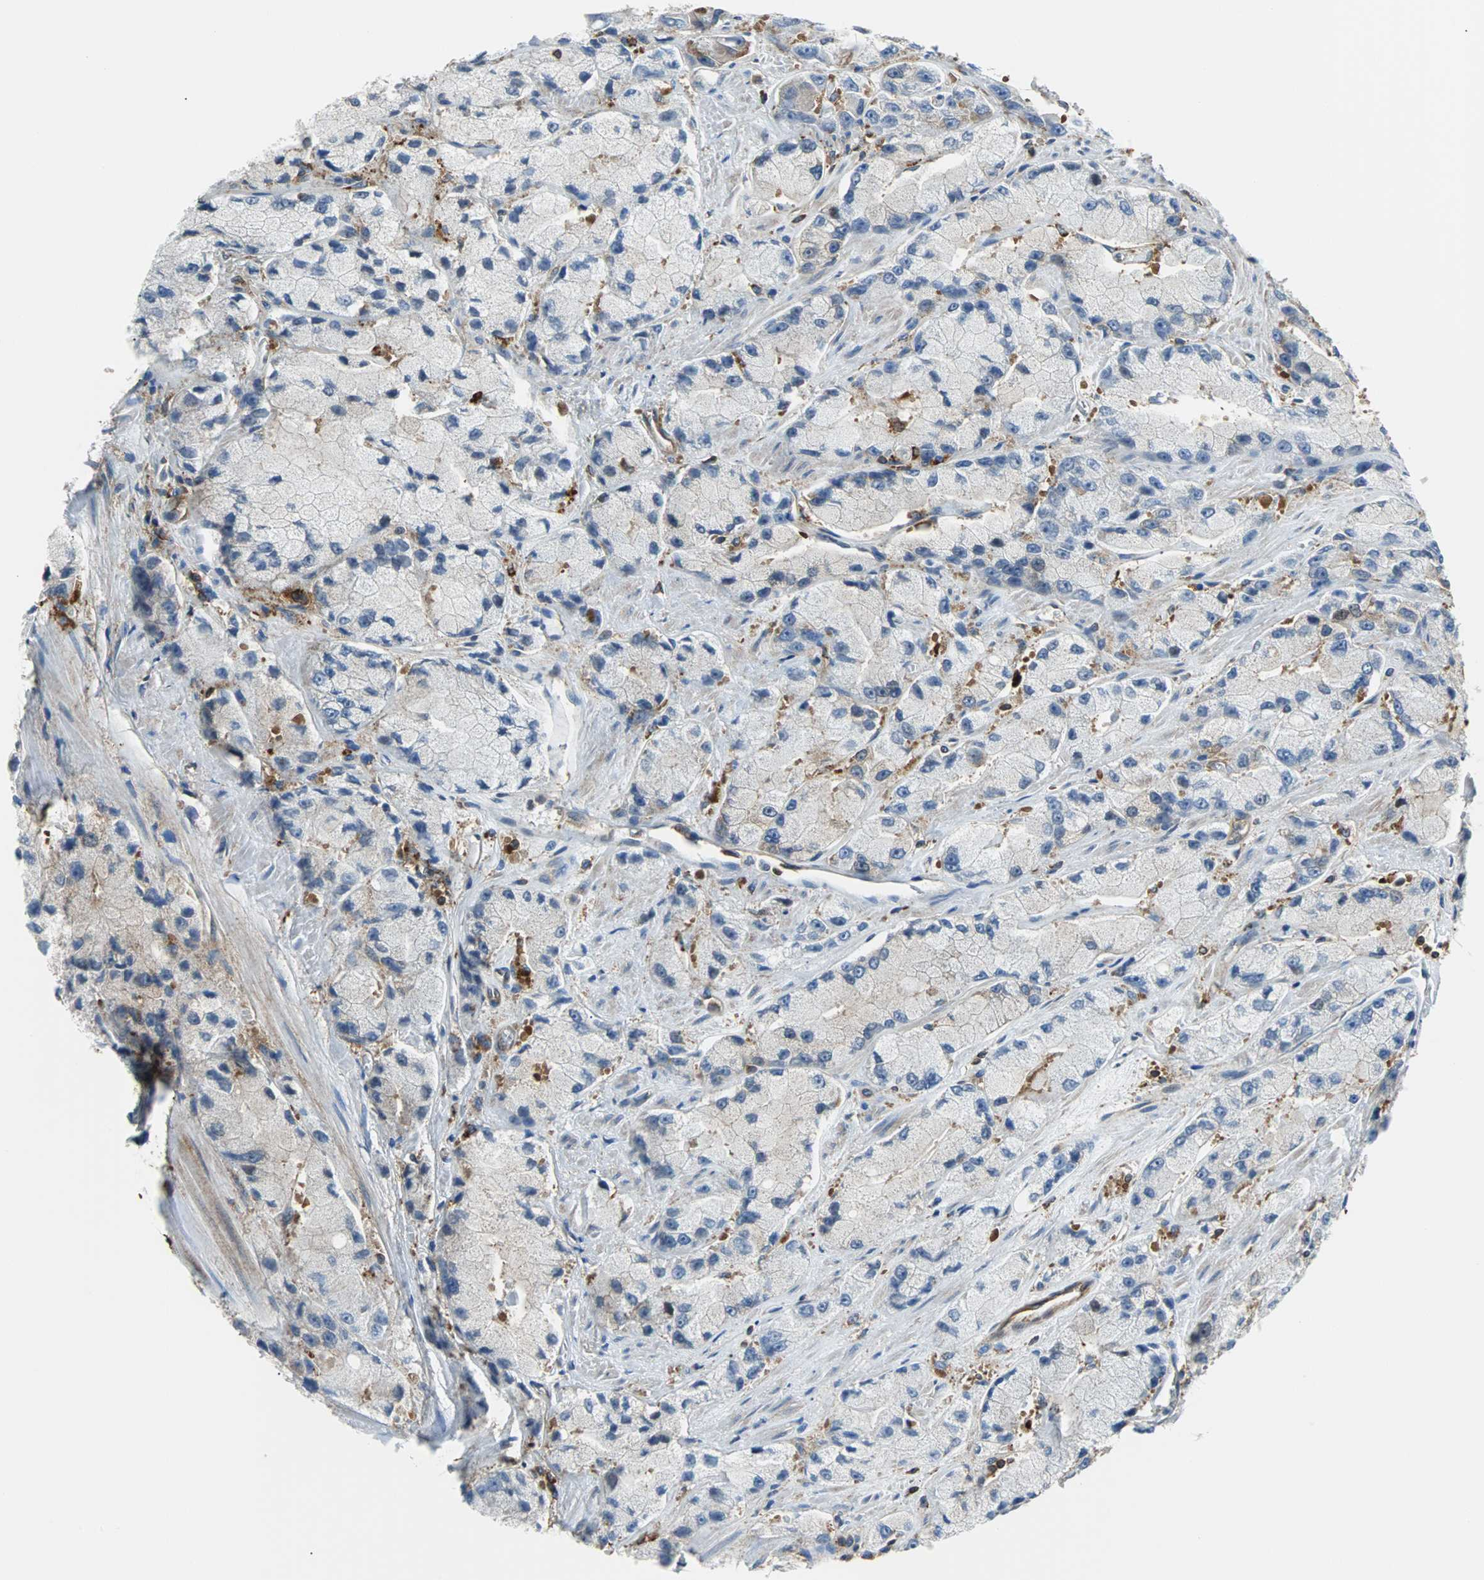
{"staining": {"intensity": "moderate", "quantity": ">75%", "location": "cytoplasmic/membranous"}, "tissue": "prostate cancer", "cell_type": "Tumor cells", "image_type": "cancer", "snomed": [{"axis": "morphology", "description": "Adenocarcinoma, High grade"}, {"axis": "topography", "description": "Prostate"}], "caption": "About >75% of tumor cells in prostate cancer show moderate cytoplasmic/membranous protein expression as visualized by brown immunohistochemical staining.", "gene": "RELA", "patient": {"sex": "male", "age": 58}}